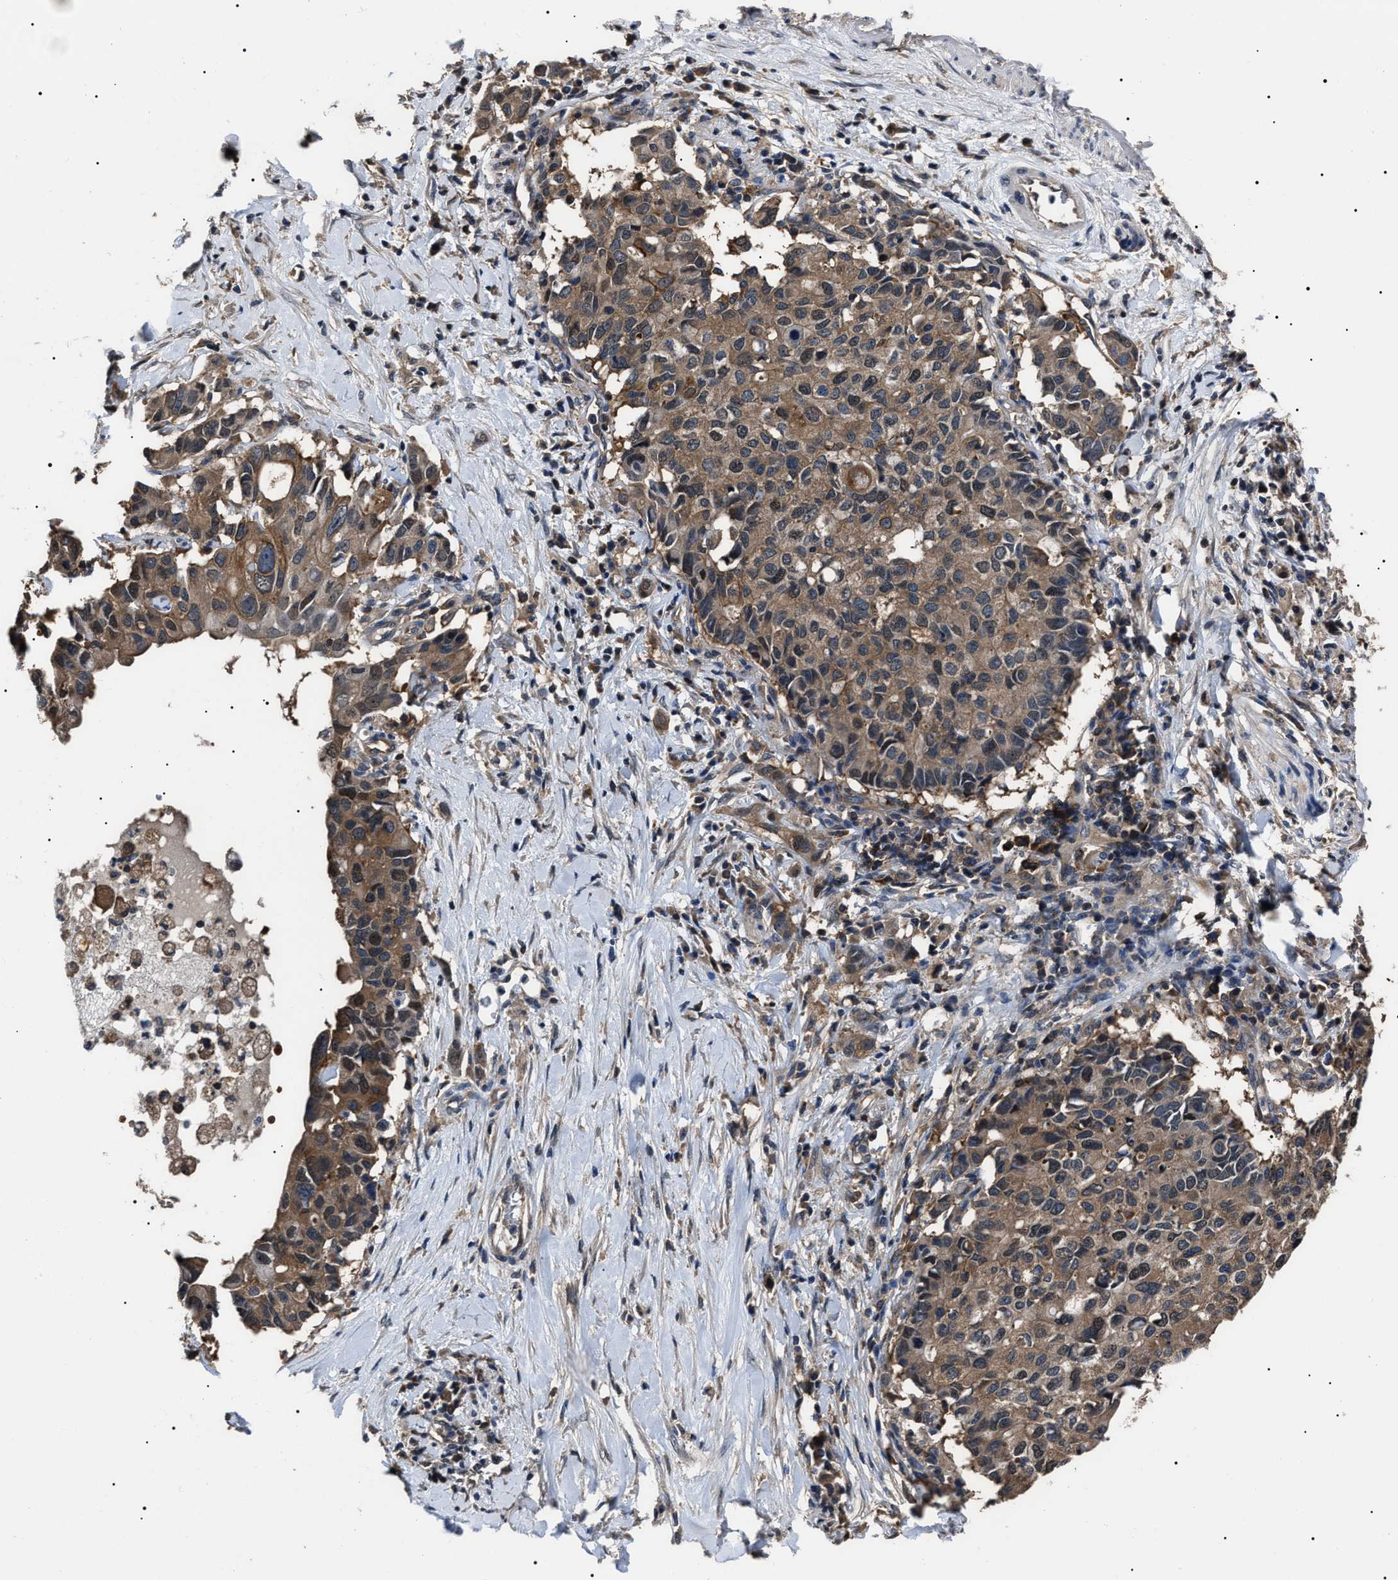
{"staining": {"intensity": "weak", "quantity": ">75%", "location": "cytoplasmic/membranous"}, "tissue": "pancreatic cancer", "cell_type": "Tumor cells", "image_type": "cancer", "snomed": [{"axis": "morphology", "description": "Adenocarcinoma, NOS"}, {"axis": "topography", "description": "Pancreas"}], "caption": "There is low levels of weak cytoplasmic/membranous positivity in tumor cells of adenocarcinoma (pancreatic), as demonstrated by immunohistochemical staining (brown color).", "gene": "CCT8", "patient": {"sex": "female", "age": 56}}